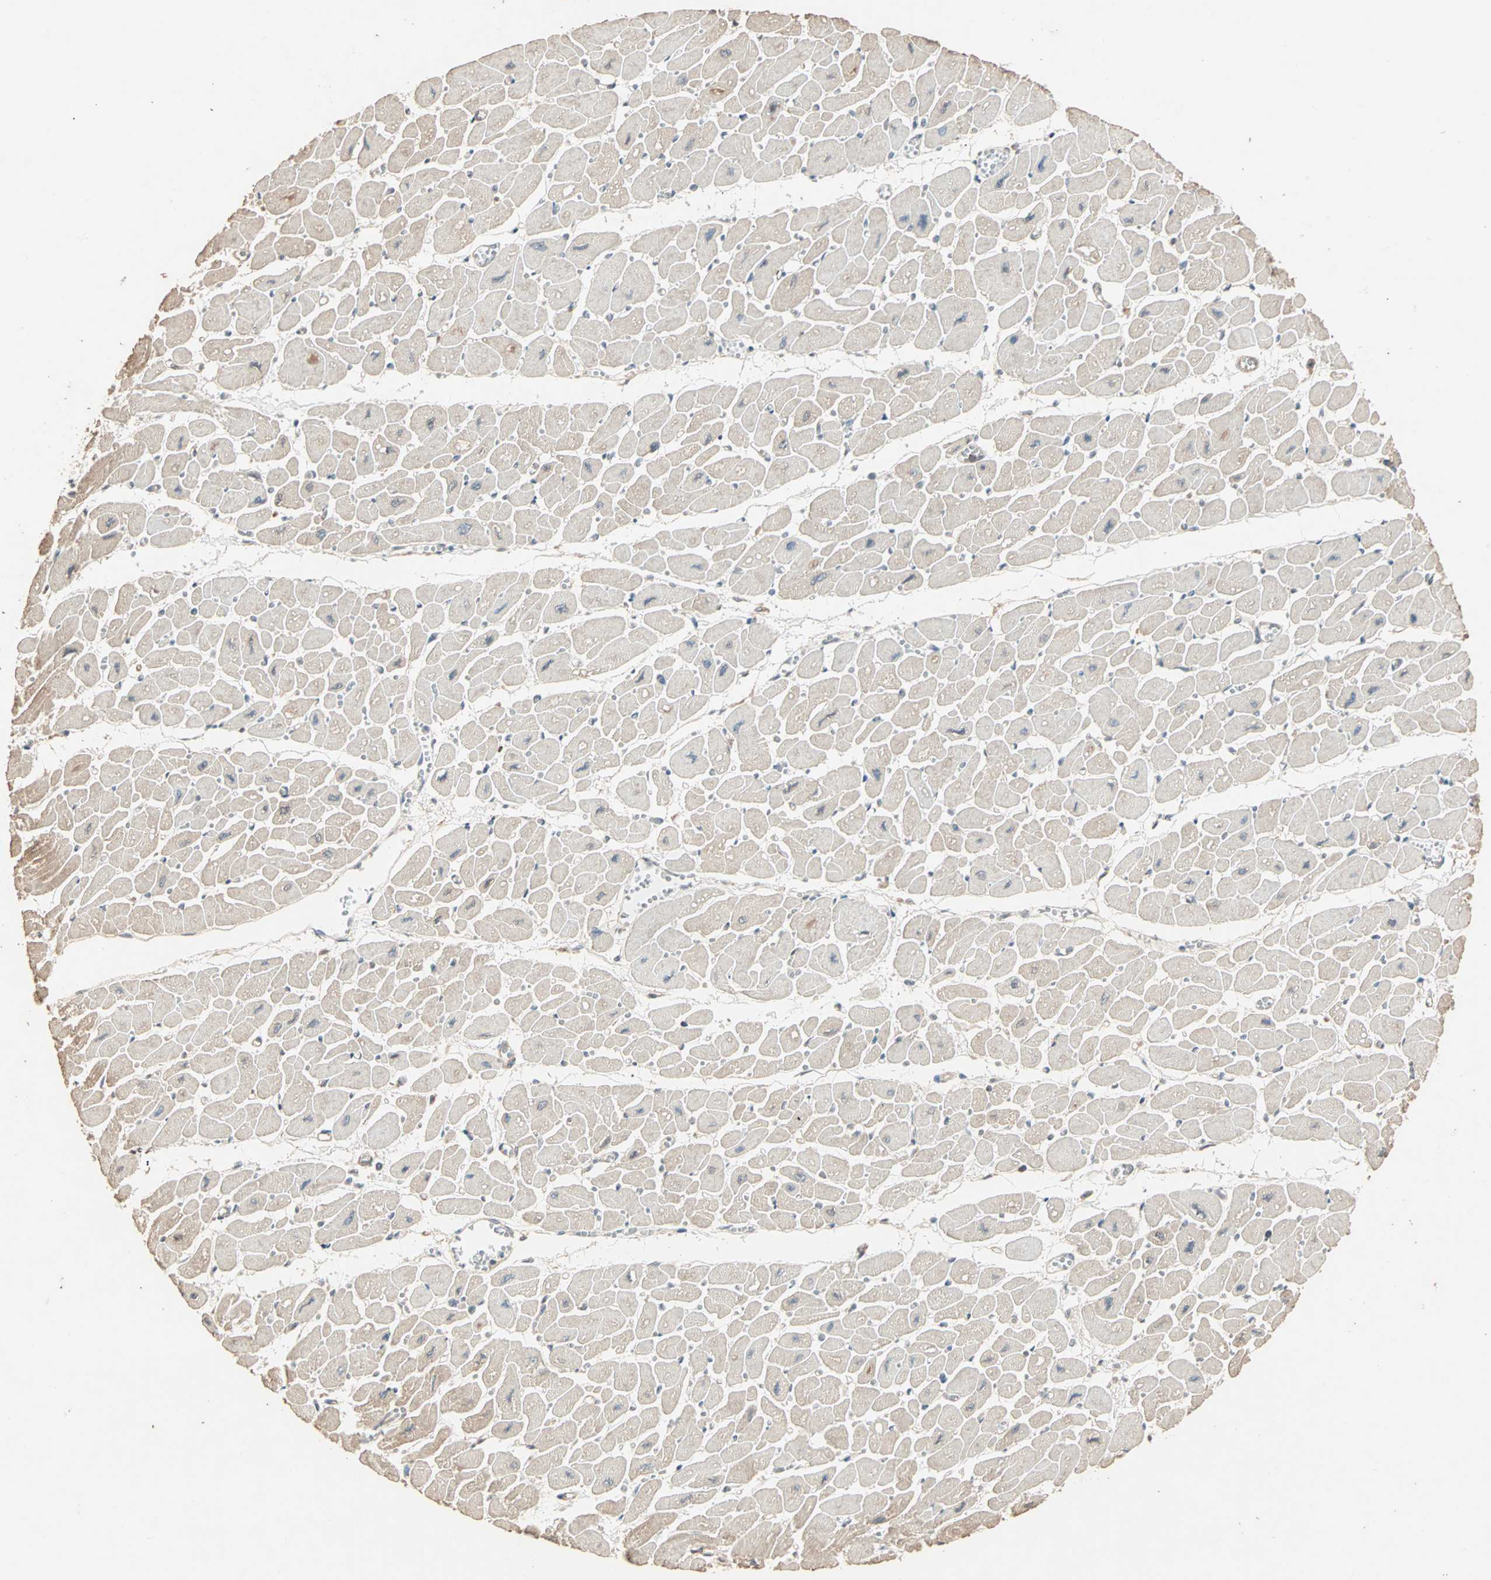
{"staining": {"intensity": "weak", "quantity": "<25%", "location": "cytoplasmic/membranous"}, "tissue": "heart muscle", "cell_type": "Cardiomyocytes", "image_type": "normal", "snomed": [{"axis": "morphology", "description": "Normal tissue, NOS"}, {"axis": "topography", "description": "Heart"}], "caption": "Image shows no protein positivity in cardiomyocytes of unremarkable heart muscle.", "gene": "ZBTB33", "patient": {"sex": "female", "age": 54}}